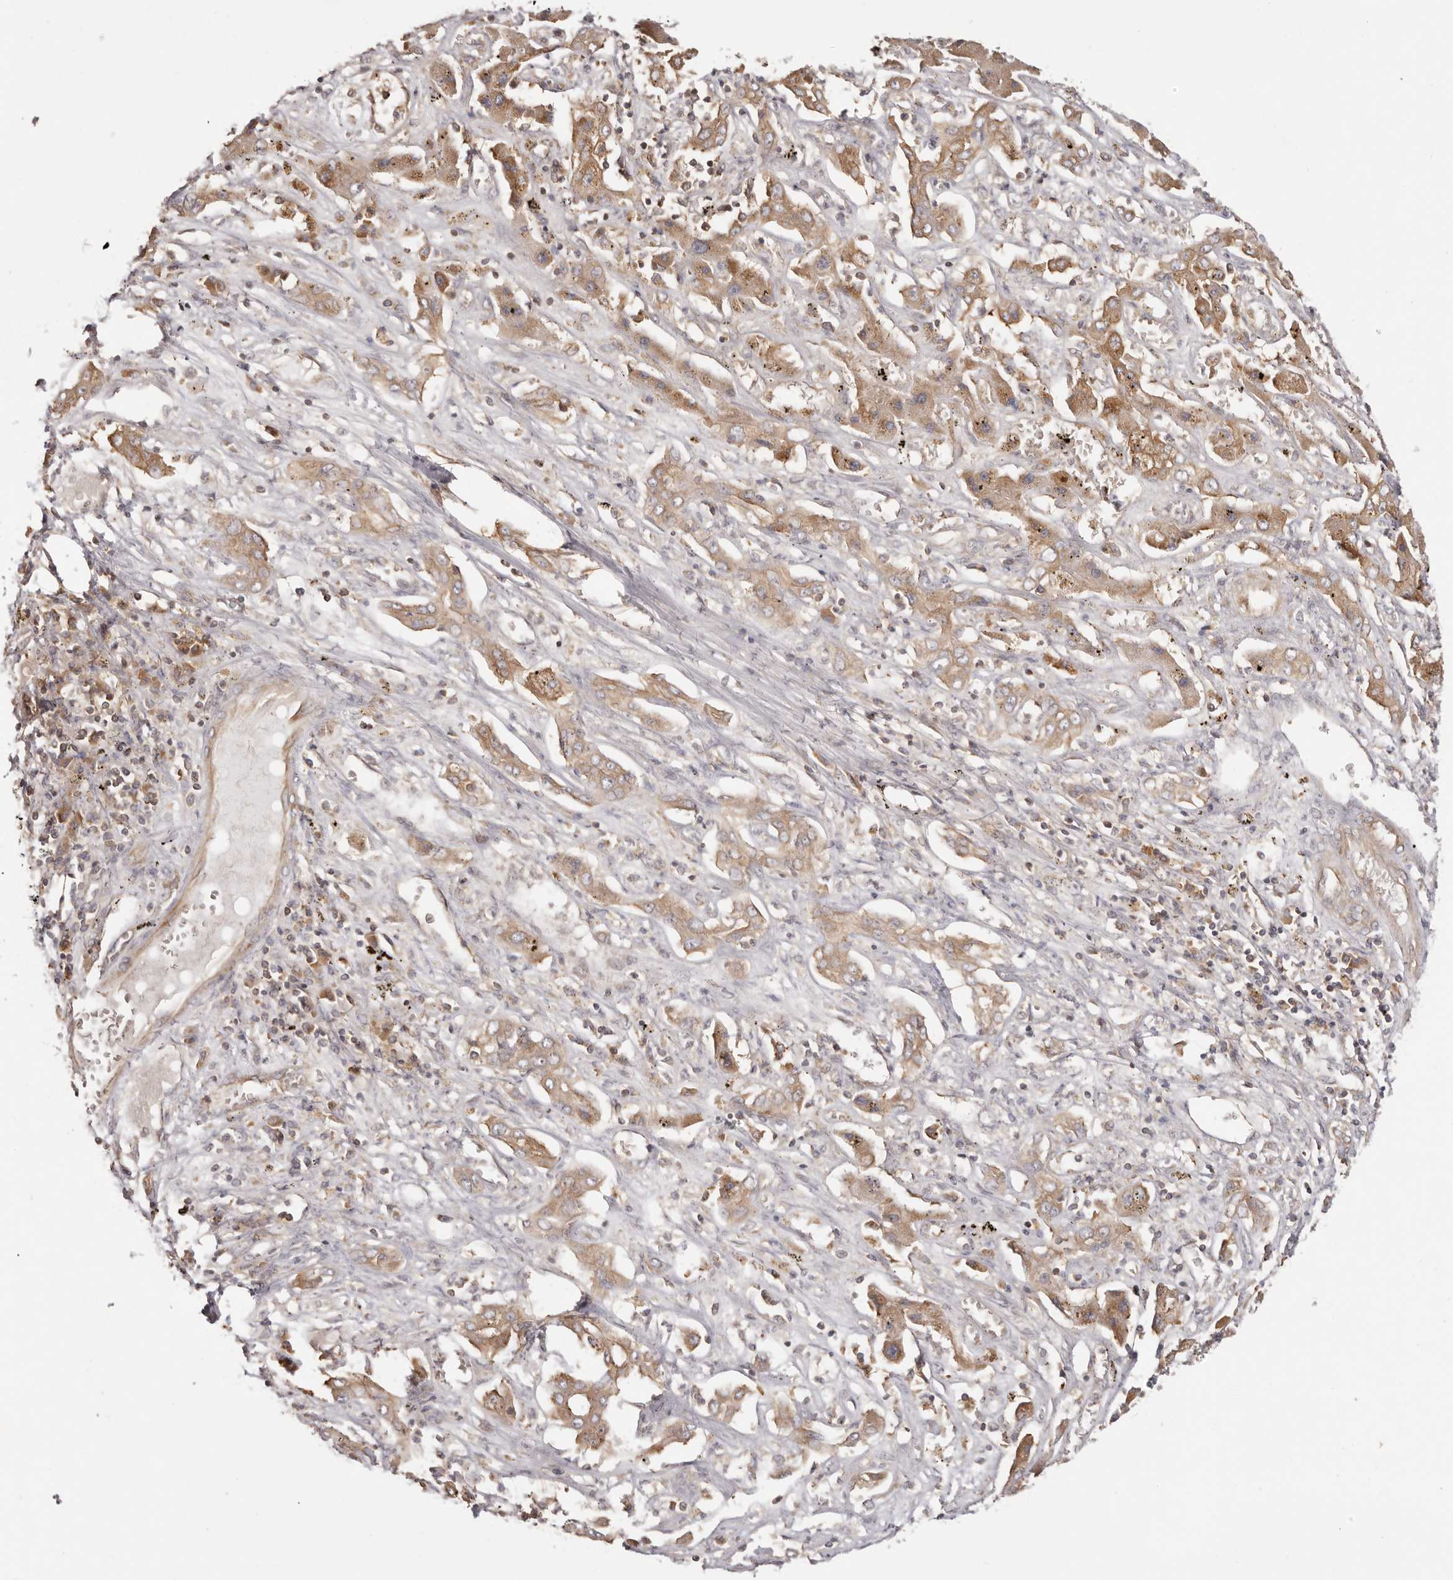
{"staining": {"intensity": "moderate", "quantity": ">75%", "location": "cytoplasmic/membranous"}, "tissue": "liver cancer", "cell_type": "Tumor cells", "image_type": "cancer", "snomed": [{"axis": "morphology", "description": "Cholangiocarcinoma"}, {"axis": "topography", "description": "Liver"}], "caption": "Immunohistochemical staining of human liver cancer demonstrates moderate cytoplasmic/membranous protein staining in about >75% of tumor cells.", "gene": "EEF1E1", "patient": {"sex": "male", "age": 67}}